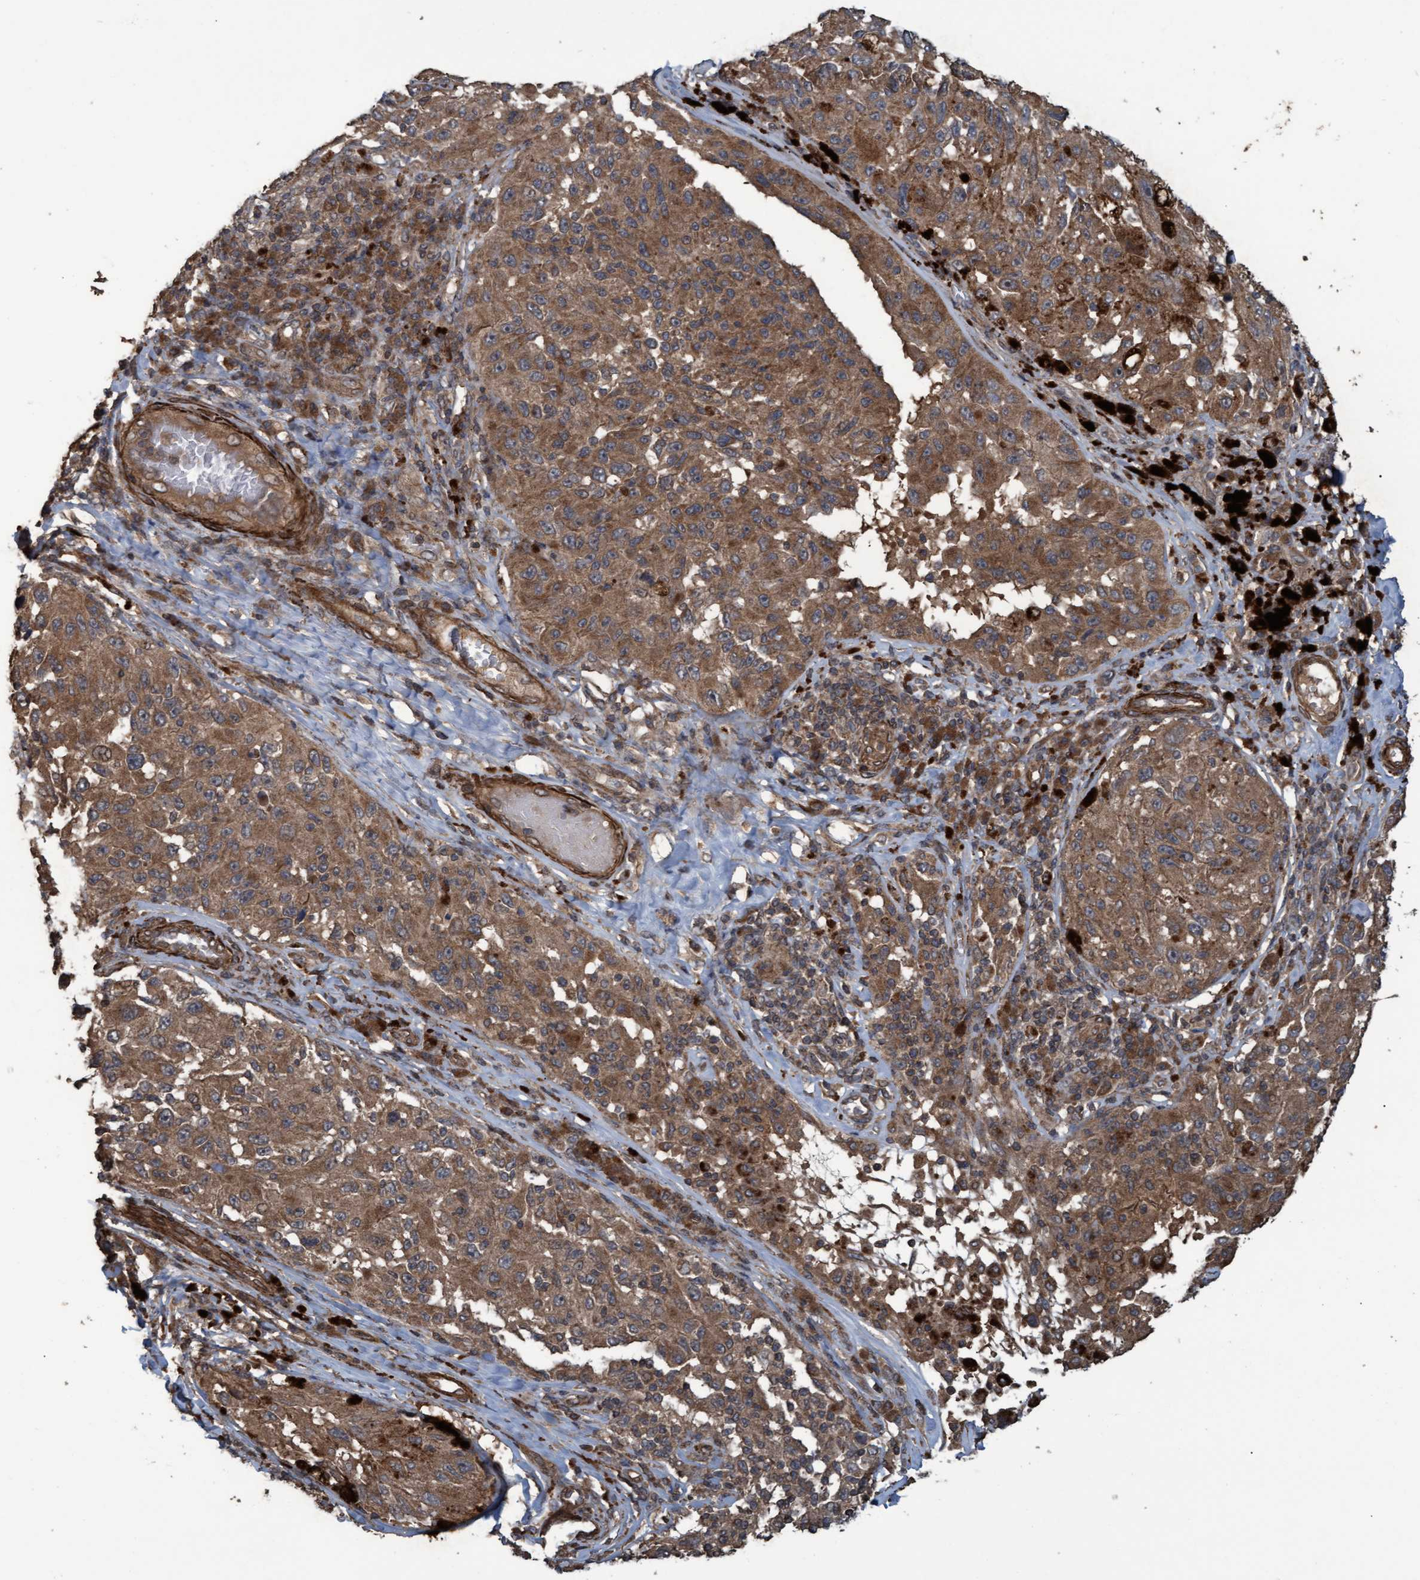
{"staining": {"intensity": "moderate", "quantity": ">75%", "location": "cytoplasmic/membranous"}, "tissue": "melanoma", "cell_type": "Tumor cells", "image_type": "cancer", "snomed": [{"axis": "morphology", "description": "Malignant melanoma, NOS"}, {"axis": "topography", "description": "Skin"}], "caption": "A brown stain labels moderate cytoplasmic/membranous positivity of a protein in malignant melanoma tumor cells. (brown staining indicates protein expression, while blue staining denotes nuclei).", "gene": "GGT6", "patient": {"sex": "female", "age": 73}}